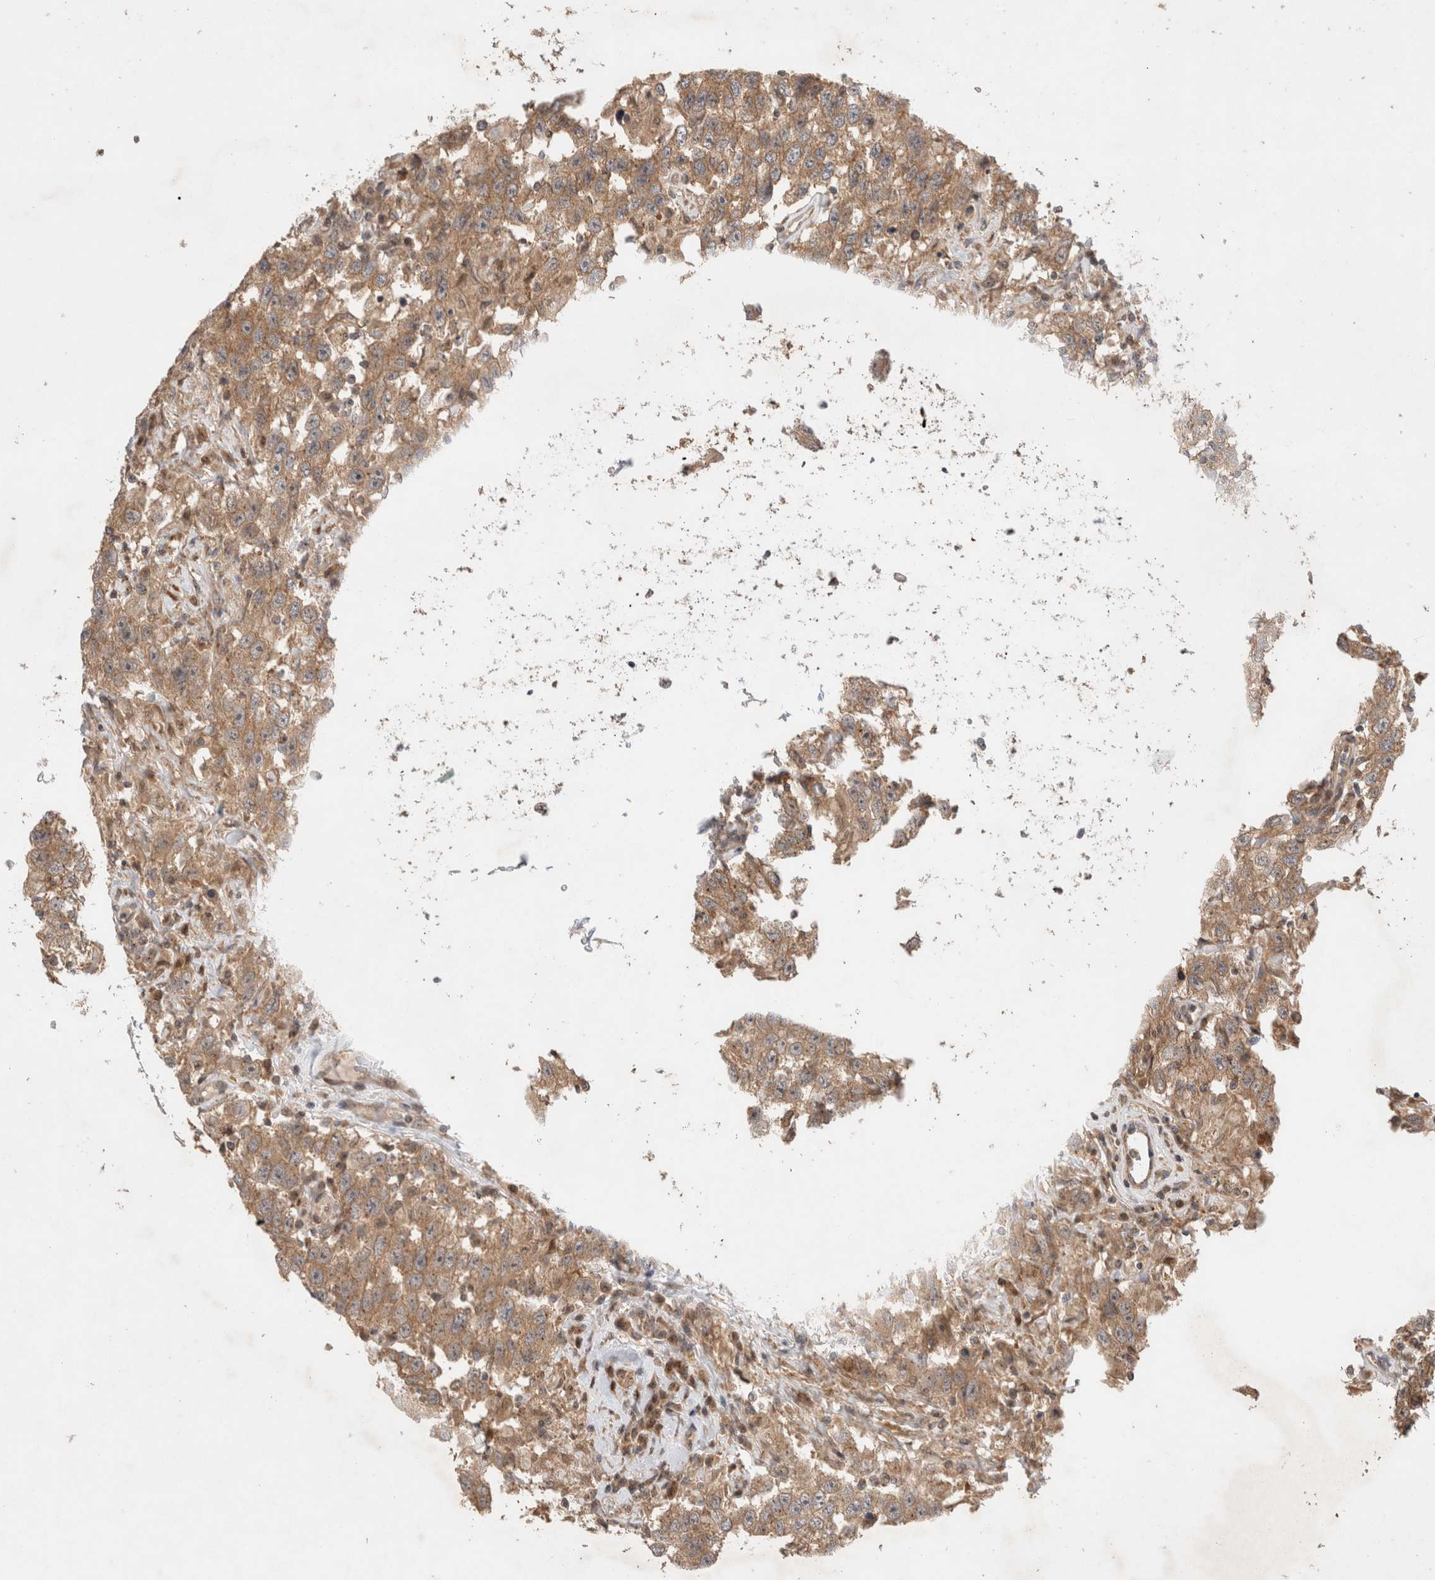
{"staining": {"intensity": "moderate", "quantity": ">75%", "location": "cytoplasmic/membranous"}, "tissue": "testis cancer", "cell_type": "Tumor cells", "image_type": "cancer", "snomed": [{"axis": "morphology", "description": "Seminoma, NOS"}, {"axis": "topography", "description": "Testis"}], "caption": "Moderate cytoplasmic/membranous staining for a protein is appreciated in approximately >75% of tumor cells of testis cancer using immunohistochemistry.", "gene": "SLC29A1", "patient": {"sex": "male", "age": 41}}